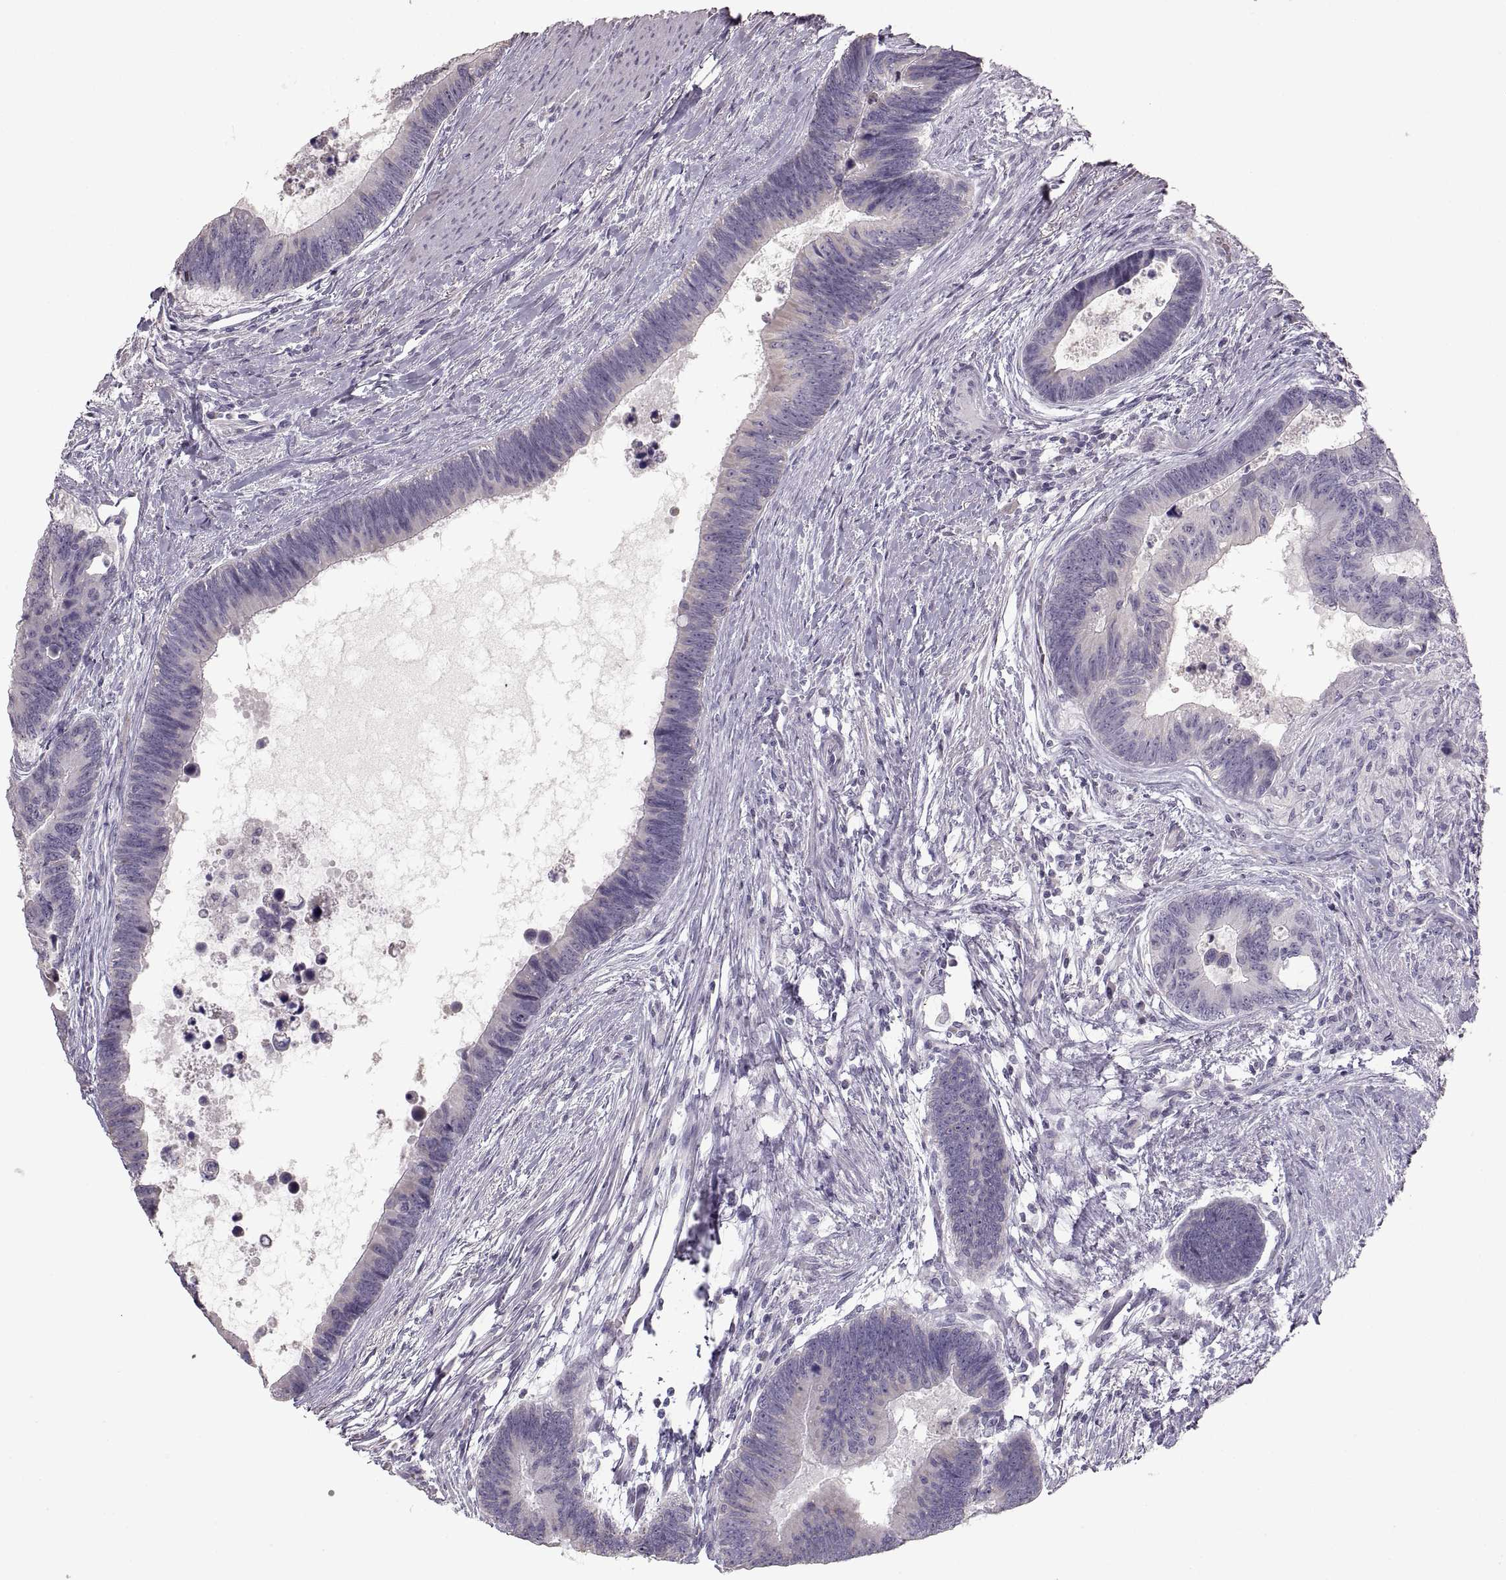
{"staining": {"intensity": "negative", "quantity": "none", "location": "none"}, "tissue": "colorectal cancer", "cell_type": "Tumor cells", "image_type": "cancer", "snomed": [{"axis": "morphology", "description": "Adenocarcinoma, NOS"}, {"axis": "topography", "description": "Colon"}], "caption": "IHC of colorectal cancer (adenocarcinoma) reveals no staining in tumor cells.", "gene": "ZP3", "patient": {"sex": "female", "age": 77}}